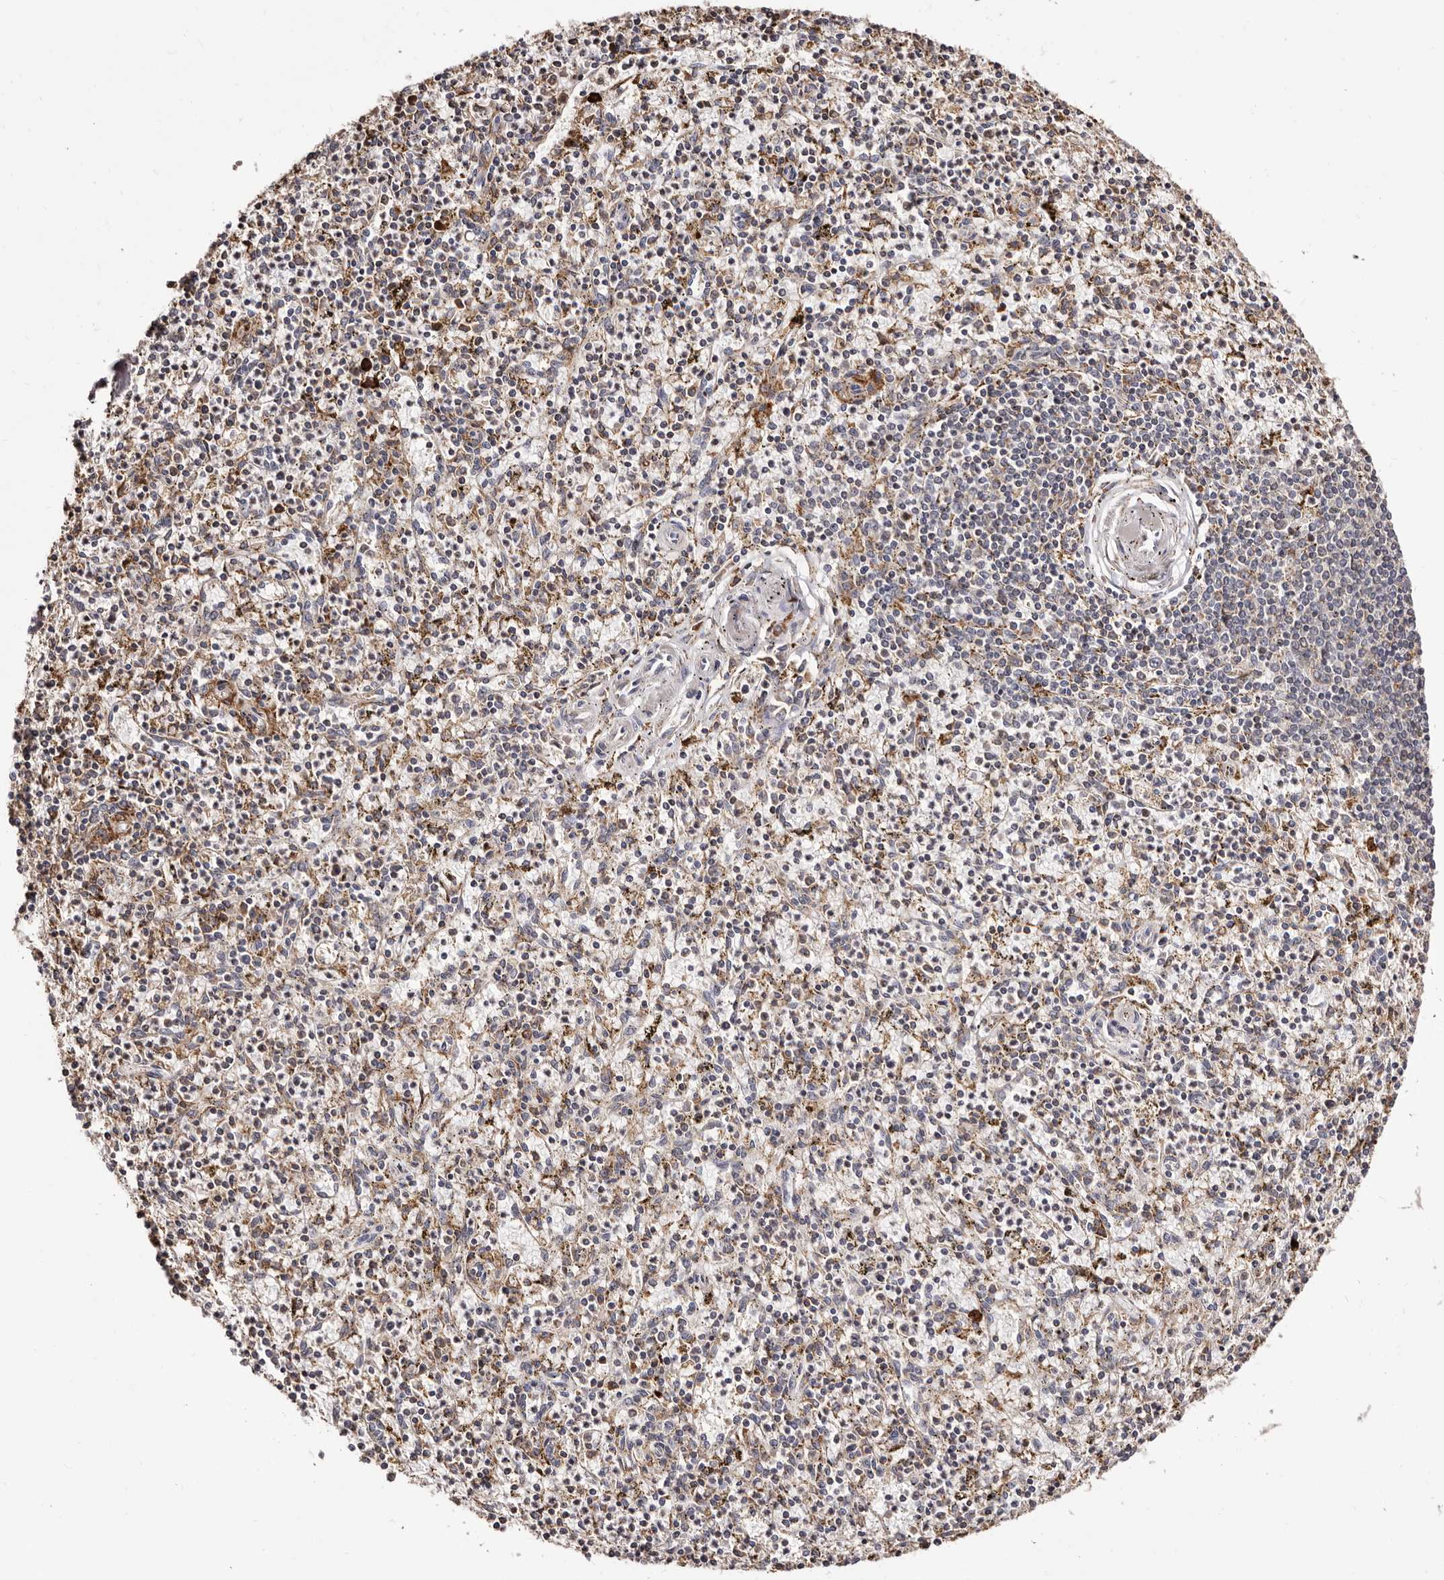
{"staining": {"intensity": "moderate", "quantity": "<25%", "location": "cytoplasmic/membranous"}, "tissue": "spleen", "cell_type": "Cells in red pulp", "image_type": "normal", "snomed": [{"axis": "morphology", "description": "Normal tissue, NOS"}, {"axis": "topography", "description": "Spleen"}], "caption": "Moderate cytoplasmic/membranous staining is identified in about <25% of cells in red pulp in benign spleen.", "gene": "ACBD6", "patient": {"sex": "male", "age": 72}}